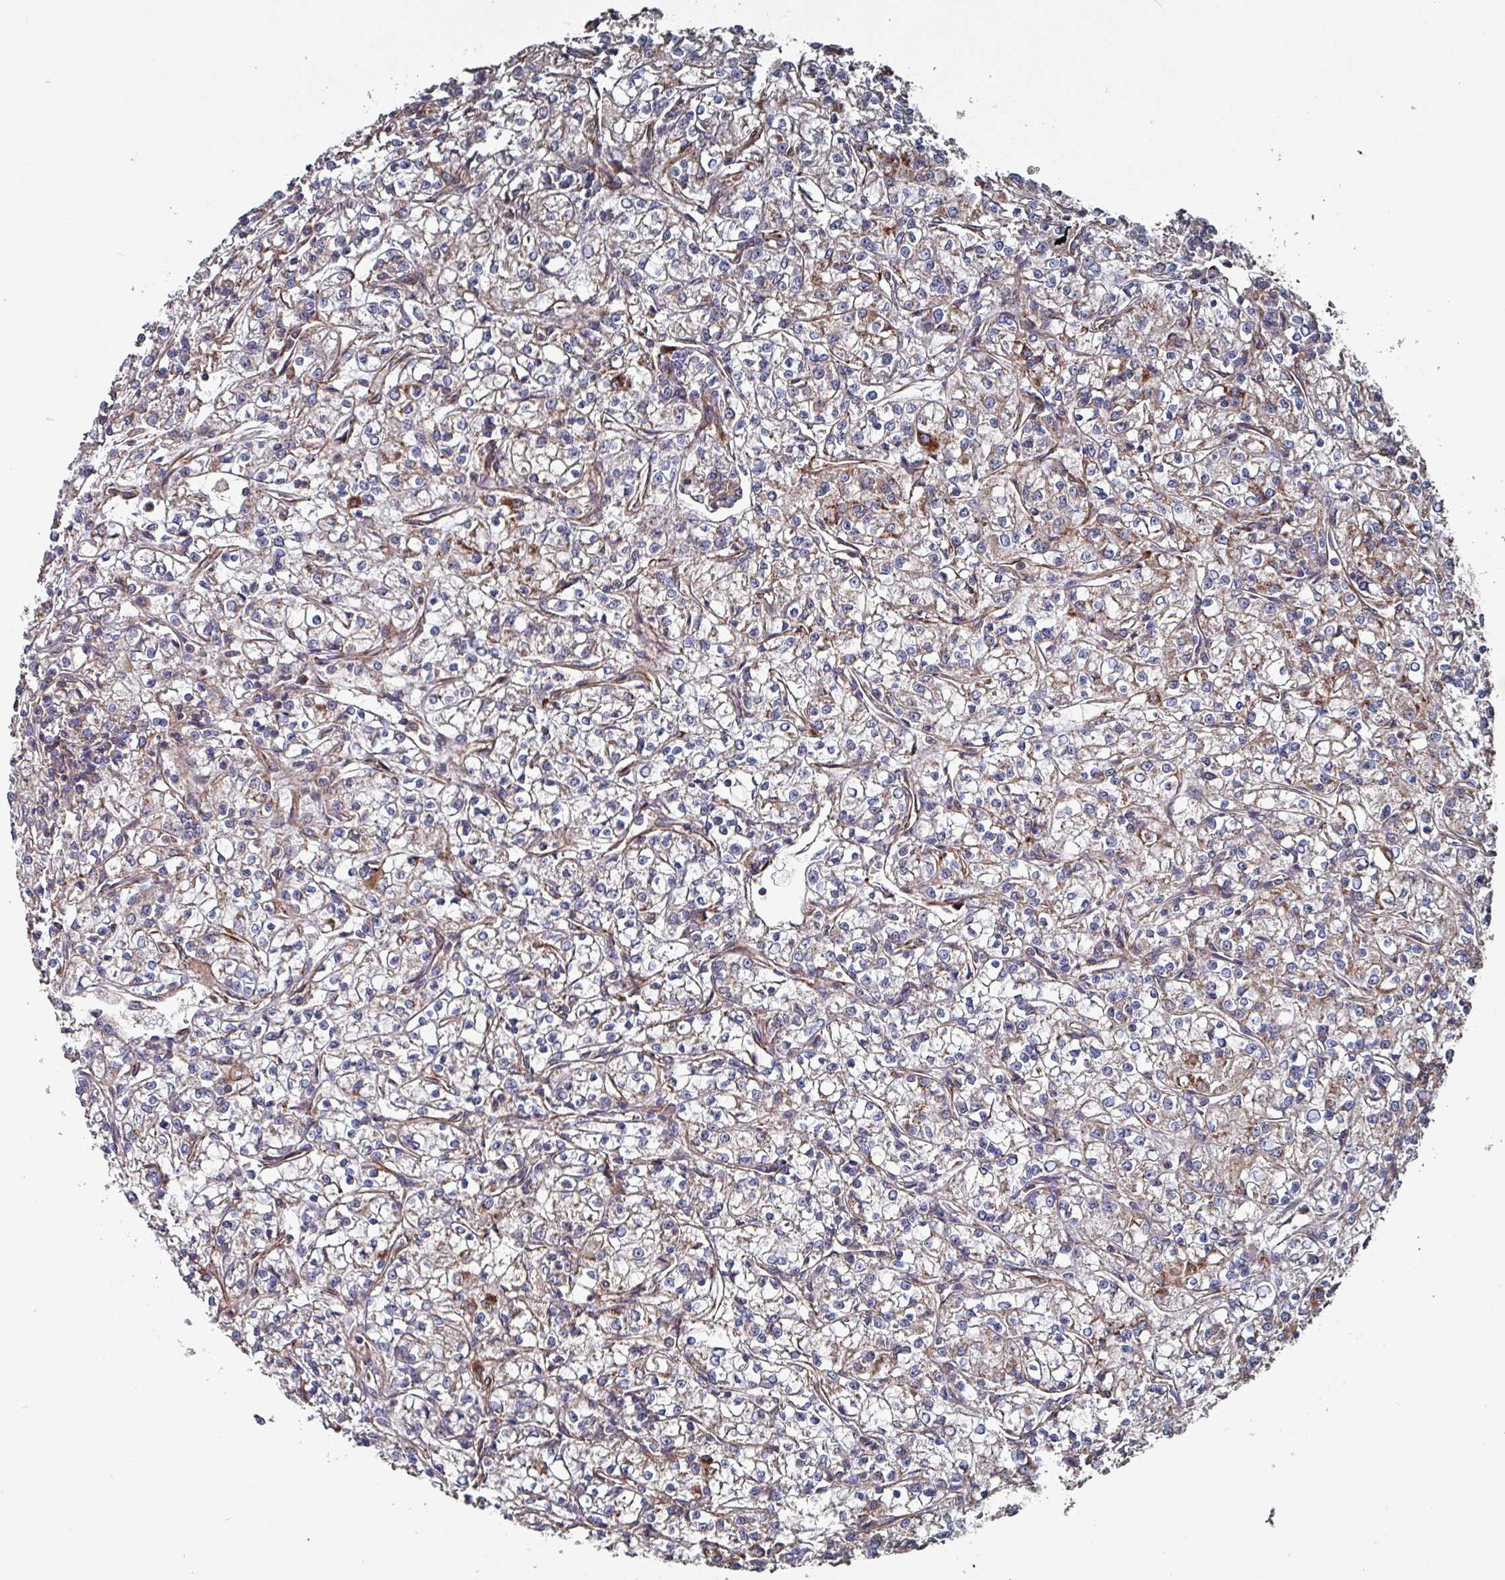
{"staining": {"intensity": "weak", "quantity": "<25%", "location": "cytoplasmic/membranous"}, "tissue": "renal cancer", "cell_type": "Tumor cells", "image_type": "cancer", "snomed": [{"axis": "morphology", "description": "Adenocarcinoma, NOS"}, {"axis": "topography", "description": "Kidney"}], "caption": "A photomicrograph of renal cancer stained for a protein reveals no brown staining in tumor cells.", "gene": "ANO10", "patient": {"sex": "female", "age": 59}}